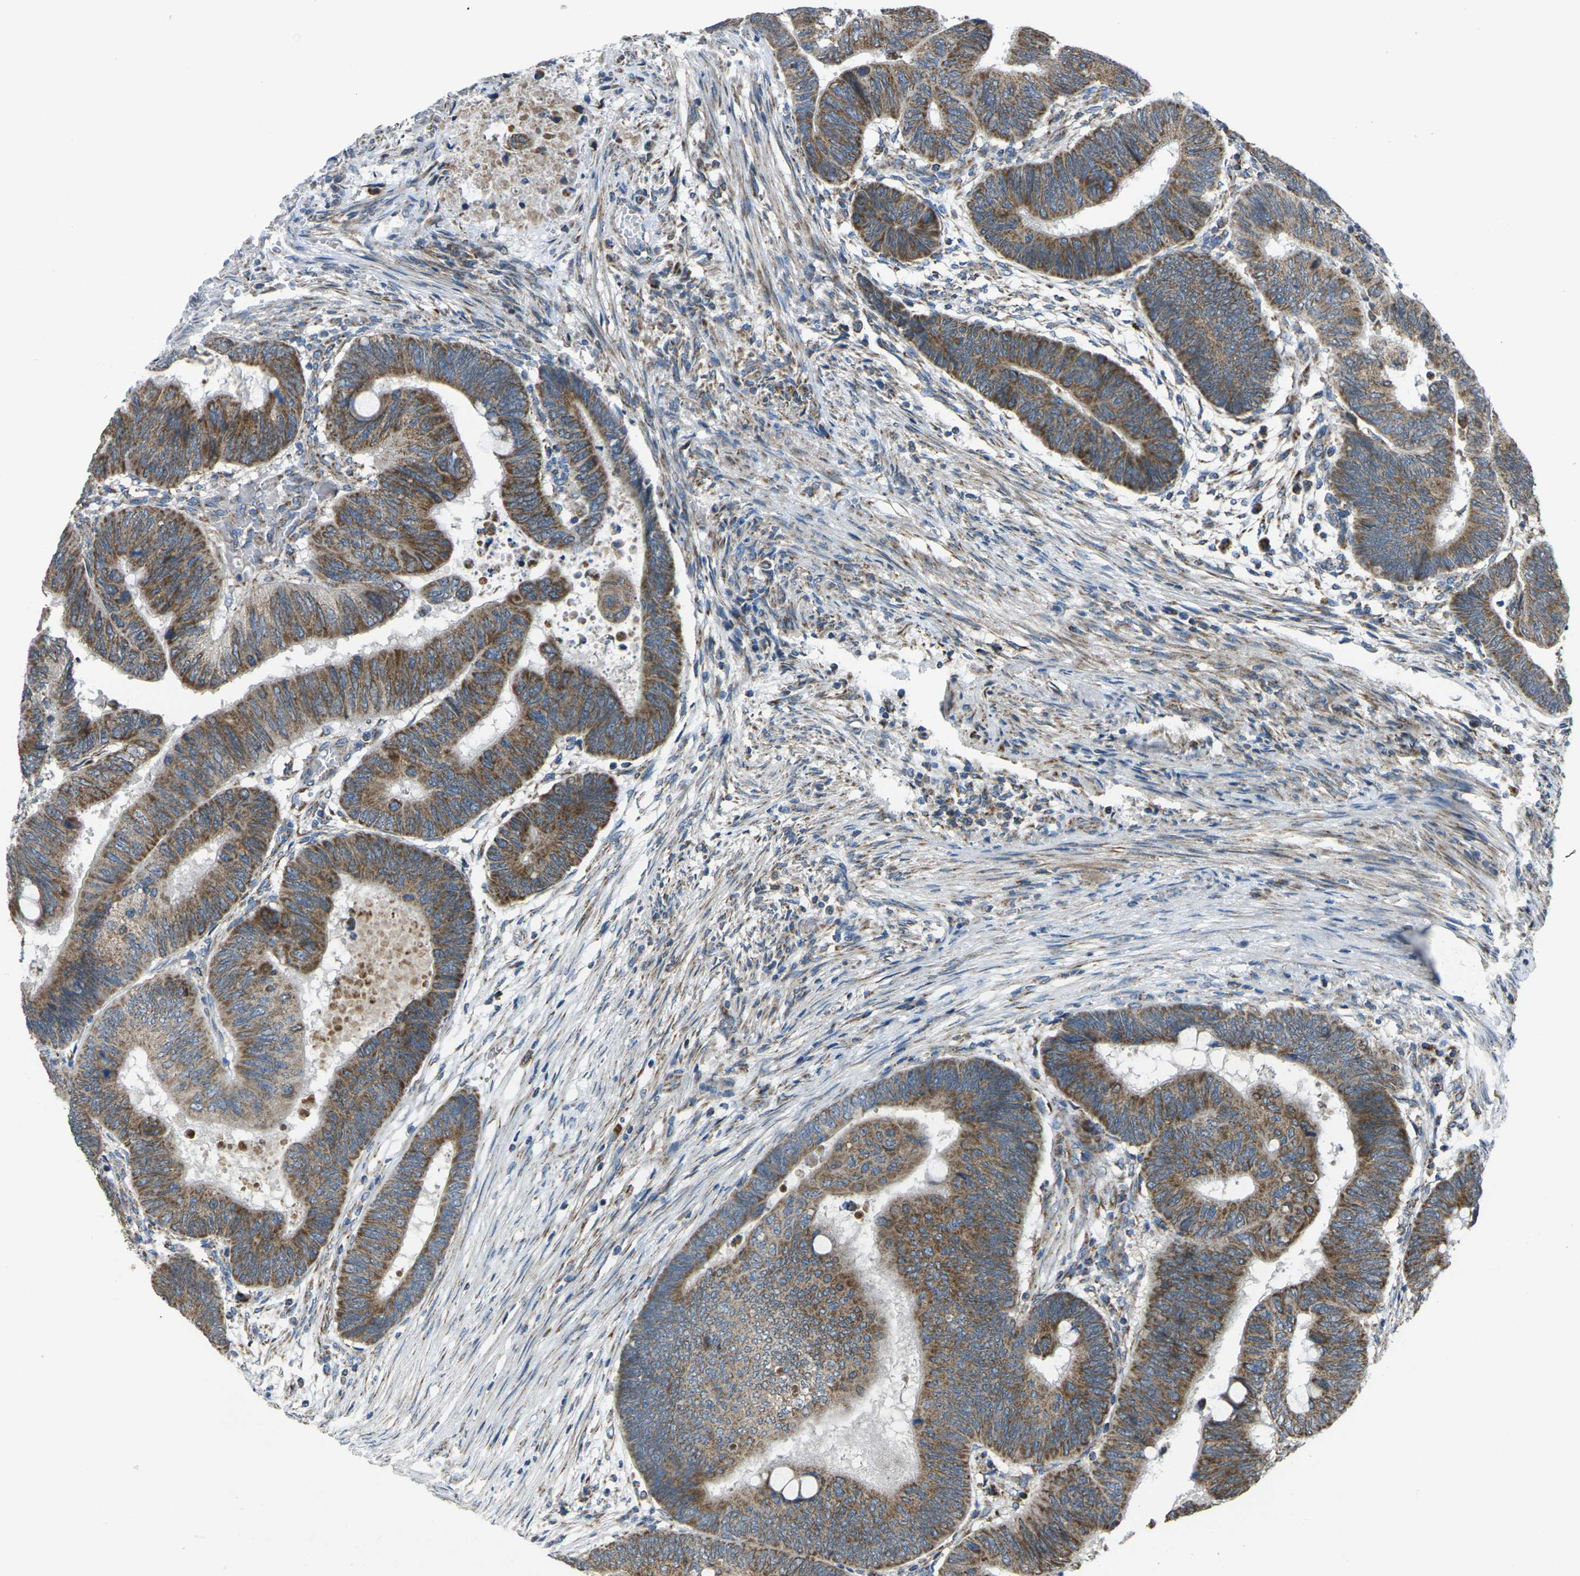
{"staining": {"intensity": "moderate", "quantity": ">75%", "location": "cytoplasmic/membranous"}, "tissue": "colorectal cancer", "cell_type": "Tumor cells", "image_type": "cancer", "snomed": [{"axis": "morphology", "description": "Normal tissue, NOS"}, {"axis": "morphology", "description": "Adenocarcinoma, NOS"}, {"axis": "topography", "description": "Rectum"}, {"axis": "topography", "description": "Peripheral nerve tissue"}], "caption": "IHC of human colorectal cancer (adenocarcinoma) displays medium levels of moderate cytoplasmic/membranous positivity in approximately >75% of tumor cells. The protein is stained brown, and the nuclei are stained in blue (DAB (3,3'-diaminobenzidine) IHC with brightfield microscopy, high magnification).", "gene": "TMEM120B", "patient": {"sex": "male", "age": 92}}